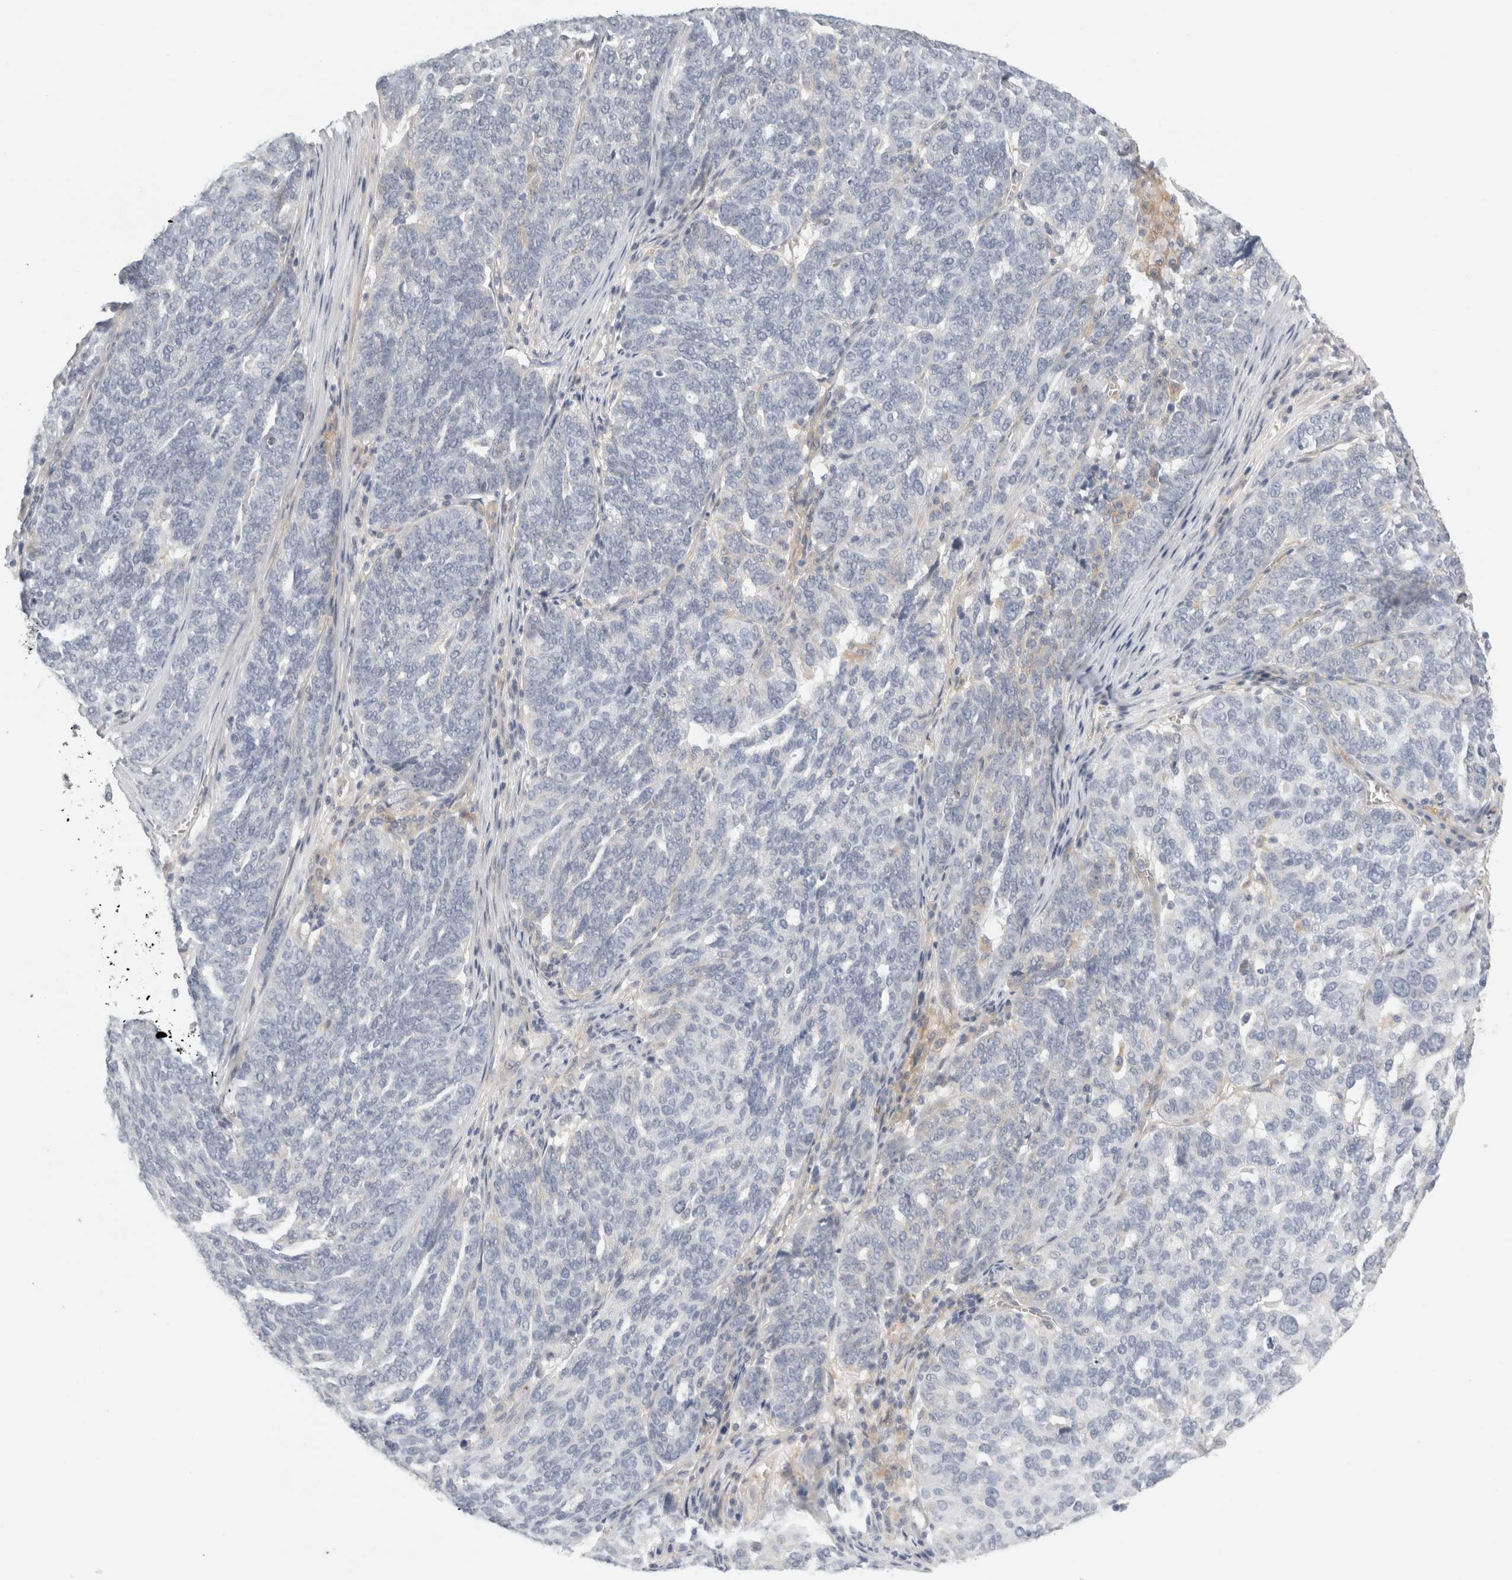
{"staining": {"intensity": "negative", "quantity": "none", "location": "none"}, "tissue": "ovarian cancer", "cell_type": "Tumor cells", "image_type": "cancer", "snomed": [{"axis": "morphology", "description": "Cystadenocarcinoma, serous, NOS"}, {"axis": "topography", "description": "Ovary"}], "caption": "Image shows no significant protein positivity in tumor cells of serous cystadenocarcinoma (ovarian). (Immunohistochemistry, brightfield microscopy, high magnification).", "gene": "FBLIM1", "patient": {"sex": "female", "age": 59}}